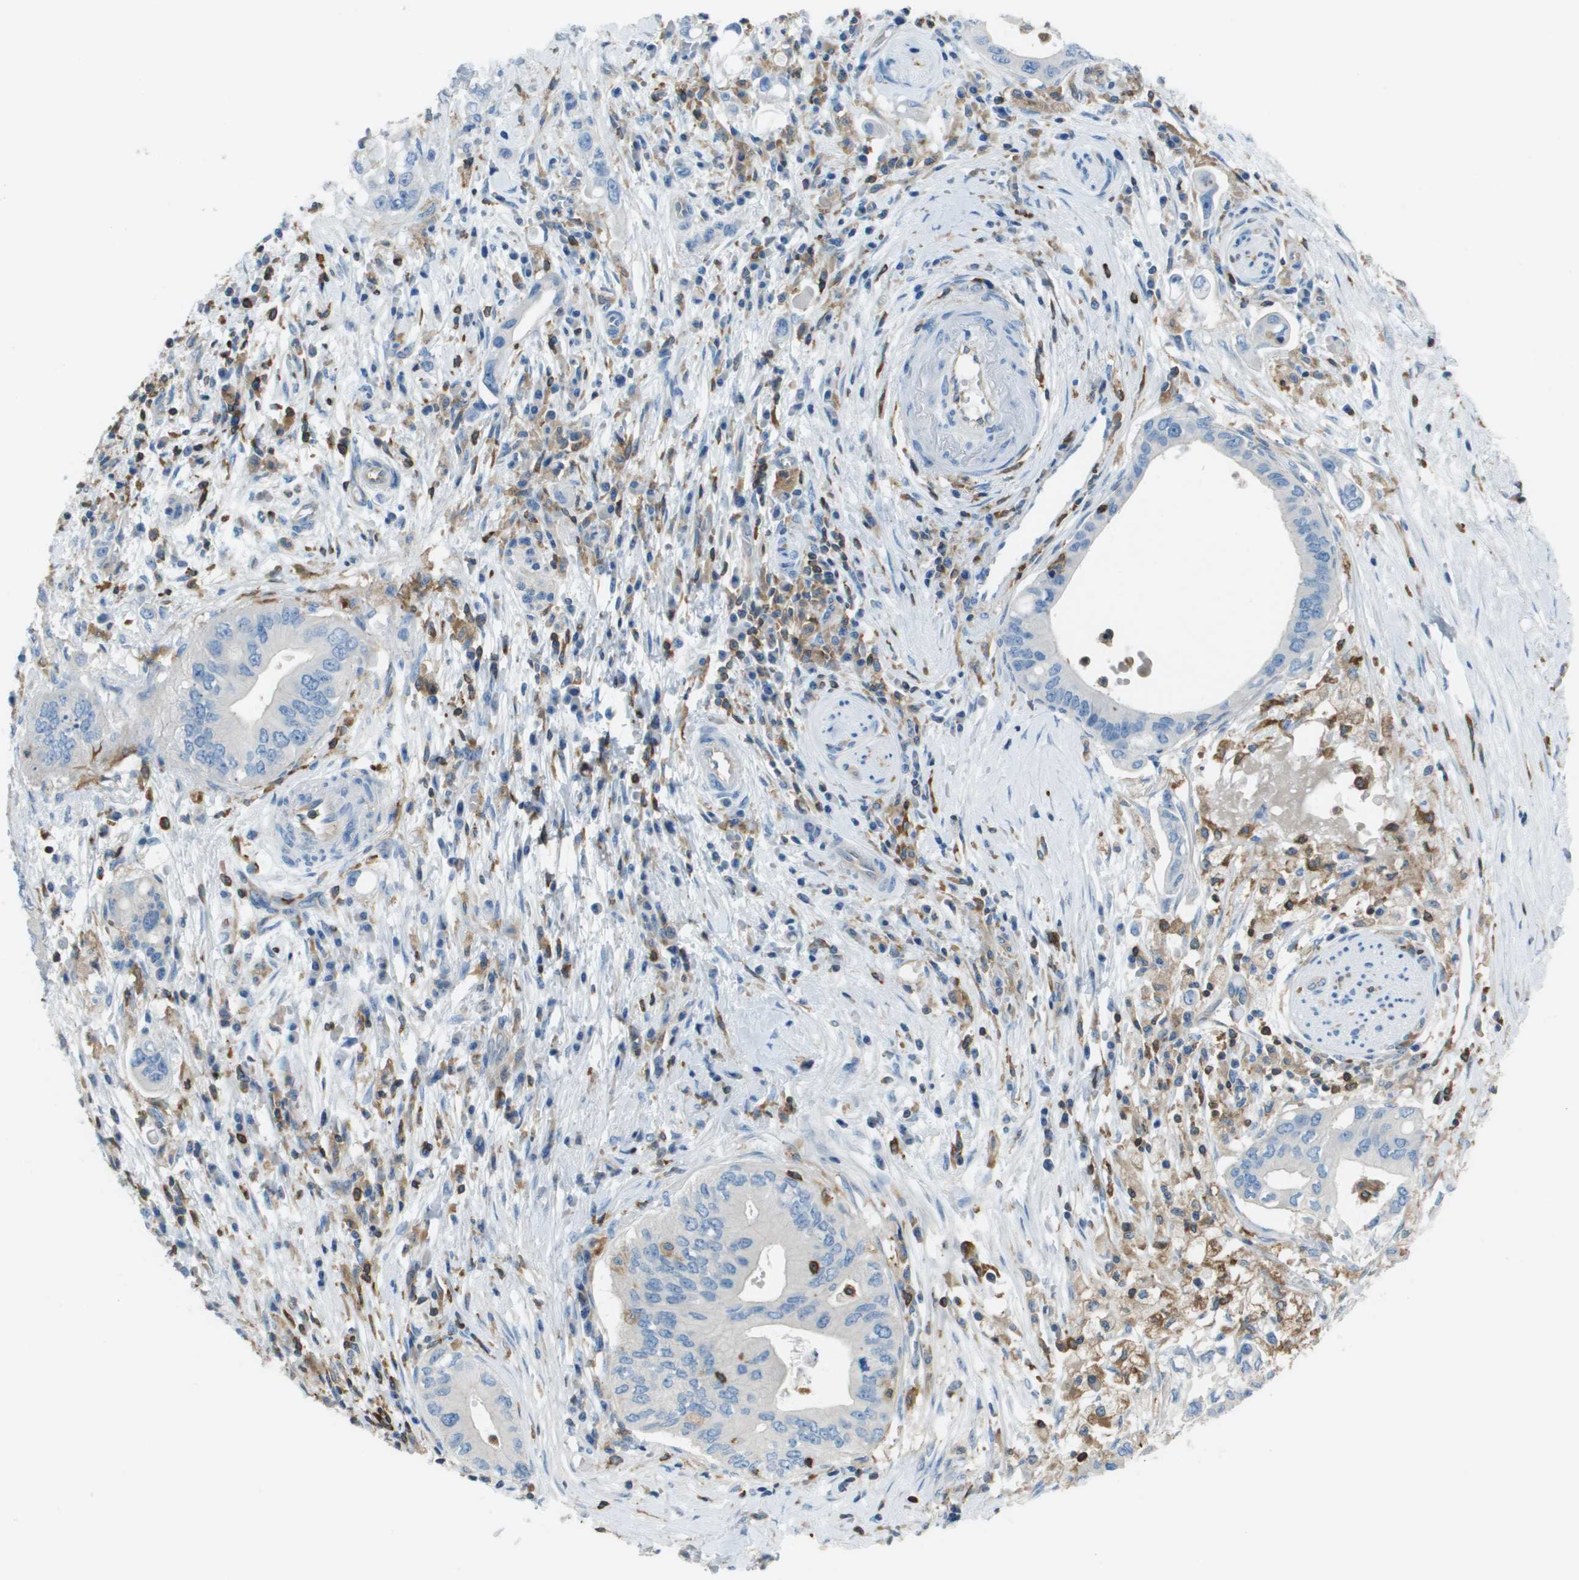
{"staining": {"intensity": "negative", "quantity": "none", "location": "none"}, "tissue": "pancreatic cancer", "cell_type": "Tumor cells", "image_type": "cancer", "snomed": [{"axis": "morphology", "description": "Adenocarcinoma, NOS"}, {"axis": "topography", "description": "Pancreas"}], "caption": "Tumor cells show no significant positivity in pancreatic cancer (adenocarcinoma). (IHC, brightfield microscopy, high magnification).", "gene": "APBB1IP", "patient": {"sex": "female", "age": 73}}